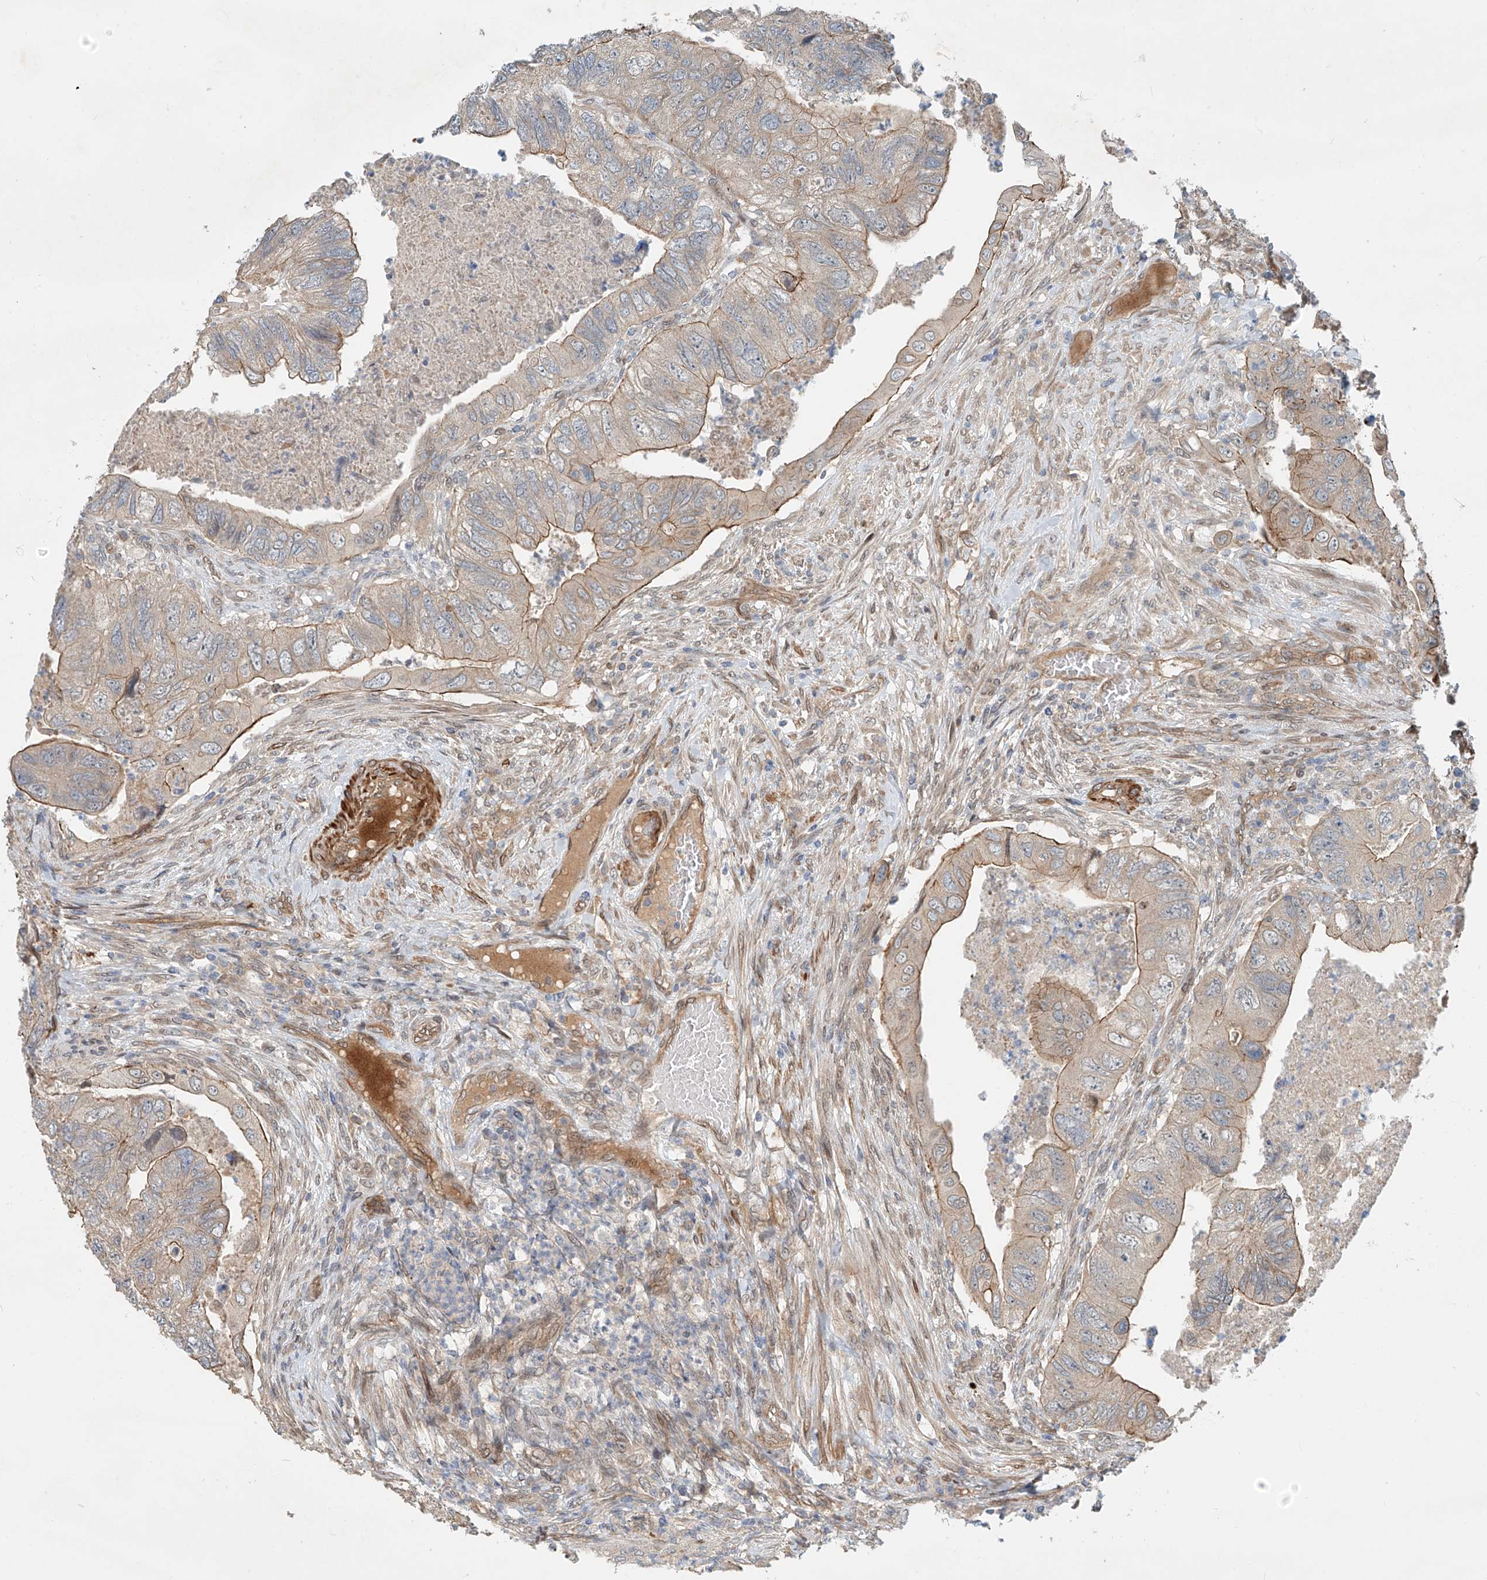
{"staining": {"intensity": "moderate", "quantity": "25%-75%", "location": "cytoplasmic/membranous"}, "tissue": "colorectal cancer", "cell_type": "Tumor cells", "image_type": "cancer", "snomed": [{"axis": "morphology", "description": "Adenocarcinoma, NOS"}, {"axis": "topography", "description": "Rectum"}], "caption": "A brown stain highlights moderate cytoplasmic/membranous expression of a protein in adenocarcinoma (colorectal) tumor cells.", "gene": "SASH1", "patient": {"sex": "male", "age": 63}}